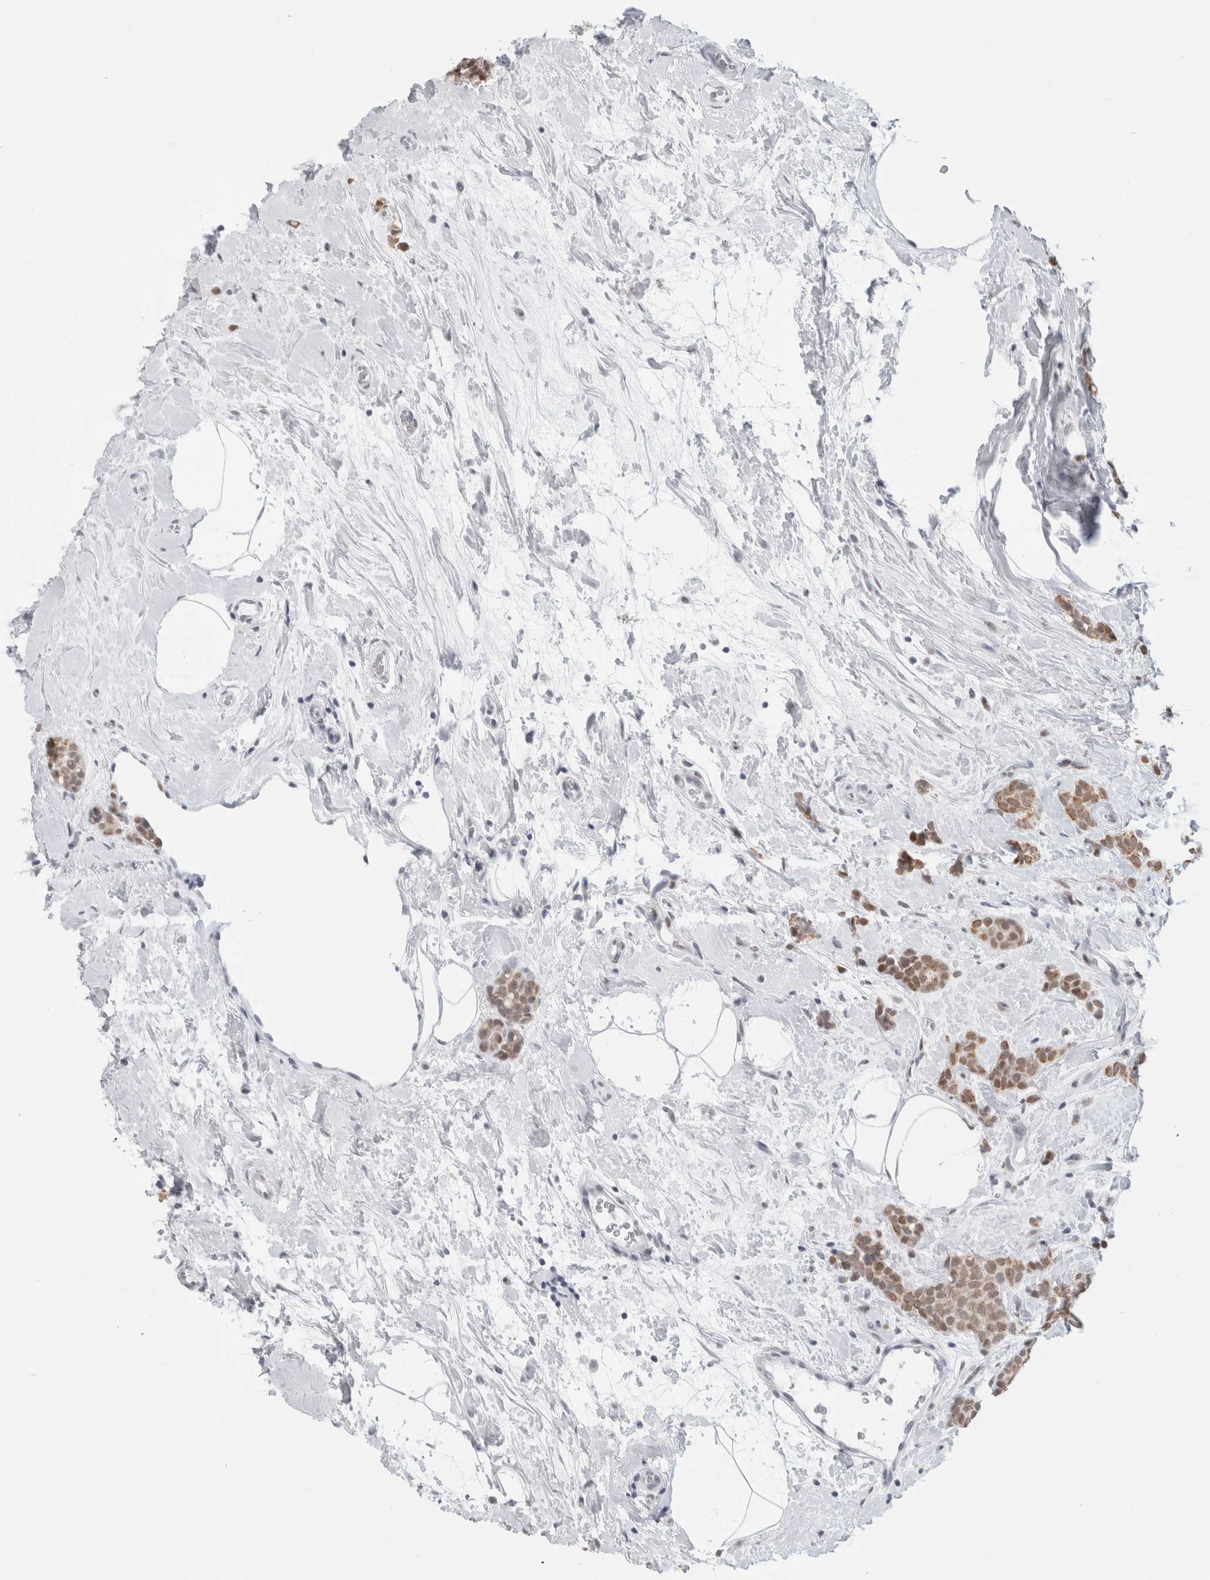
{"staining": {"intensity": "moderate", "quantity": "25%-75%", "location": "cytoplasmic/membranous,nuclear"}, "tissue": "breast cancer", "cell_type": "Tumor cells", "image_type": "cancer", "snomed": [{"axis": "morphology", "description": "Lobular carcinoma, in situ"}, {"axis": "morphology", "description": "Lobular carcinoma"}, {"axis": "topography", "description": "Breast"}], "caption": "Breast cancer was stained to show a protein in brown. There is medium levels of moderate cytoplasmic/membranous and nuclear staining in approximately 25%-75% of tumor cells. Nuclei are stained in blue.", "gene": "SMARCC1", "patient": {"sex": "female", "age": 41}}